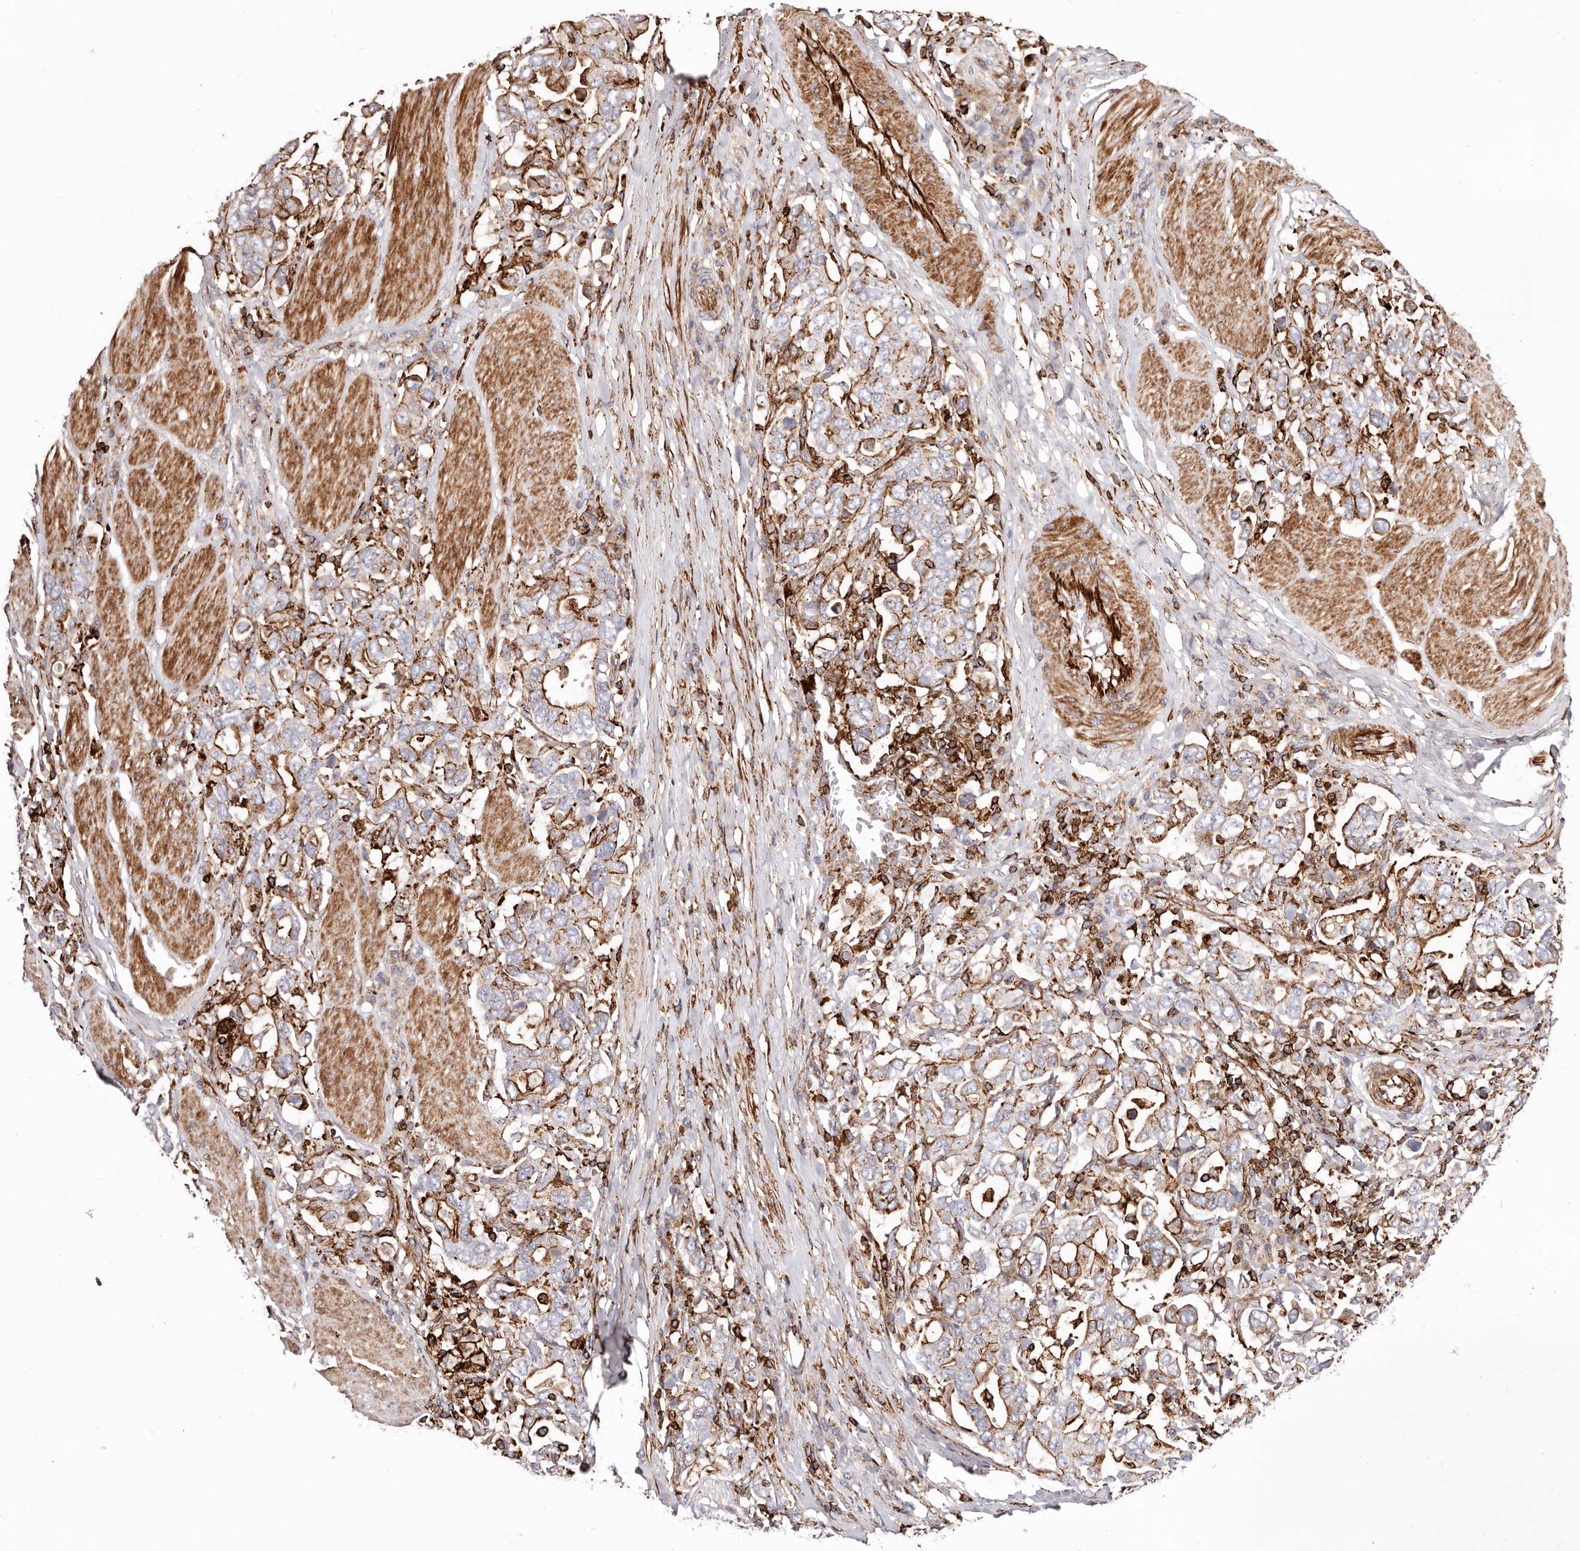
{"staining": {"intensity": "moderate", "quantity": ">75%", "location": "cytoplasmic/membranous"}, "tissue": "stomach cancer", "cell_type": "Tumor cells", "image_type": "cancer", "snomed": [{"axis": "morphology", "description": "Adenocarcinoma, NOS"}, {"axis": "topography", "description": "Stomach, upper"}], "caption": "Protein staining by immunohistochemistry displays moderate cytoplasmic/membranous expression in about >75% of tumor cells in stomach adenocarcinoma.", "gene": "PTPN22", "patient": {"sex": "male", "age": 62}}